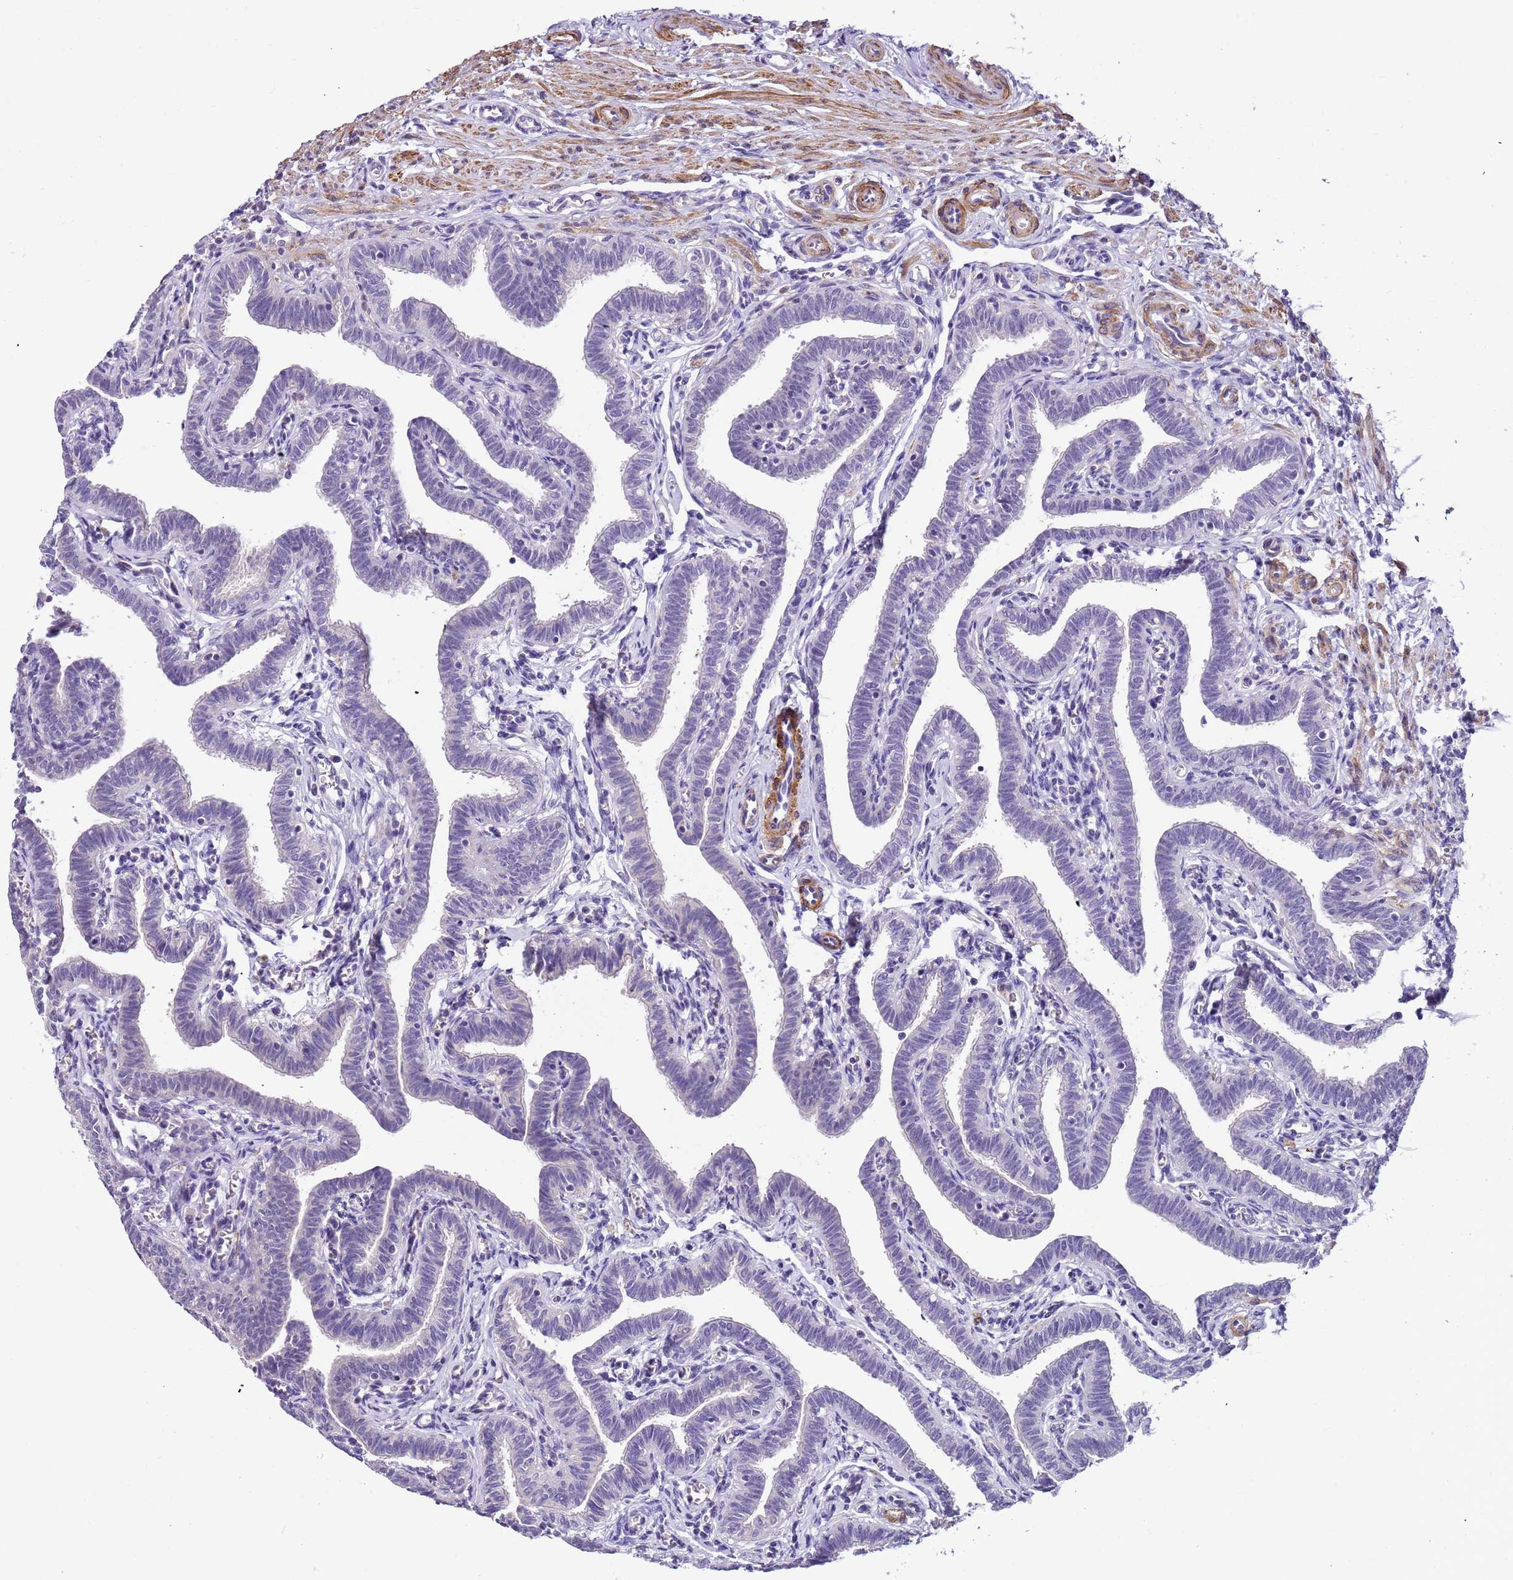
{"staining": {"intensity": "negative", "quantity": "none", "location": "none"}, "tissue": "fallopian tube", "cell_type": "Glandular cells", "image_type": "normal", "snomed": [{"axis": "morphology", "description": "Normal tissue, NOS"}, {"axis": "topography", "description": "Fallopian tube"}], "caption": "A micrograph of fallopian tube stained for a protein exhibits no brown staining in glandular cells. (DAB (3,3'-diaminobenzidine) immunohistochemistry (IHC), high magnification).", "gene": "PLEKHH1", "patient": {"sex": "female", "age": 36}}